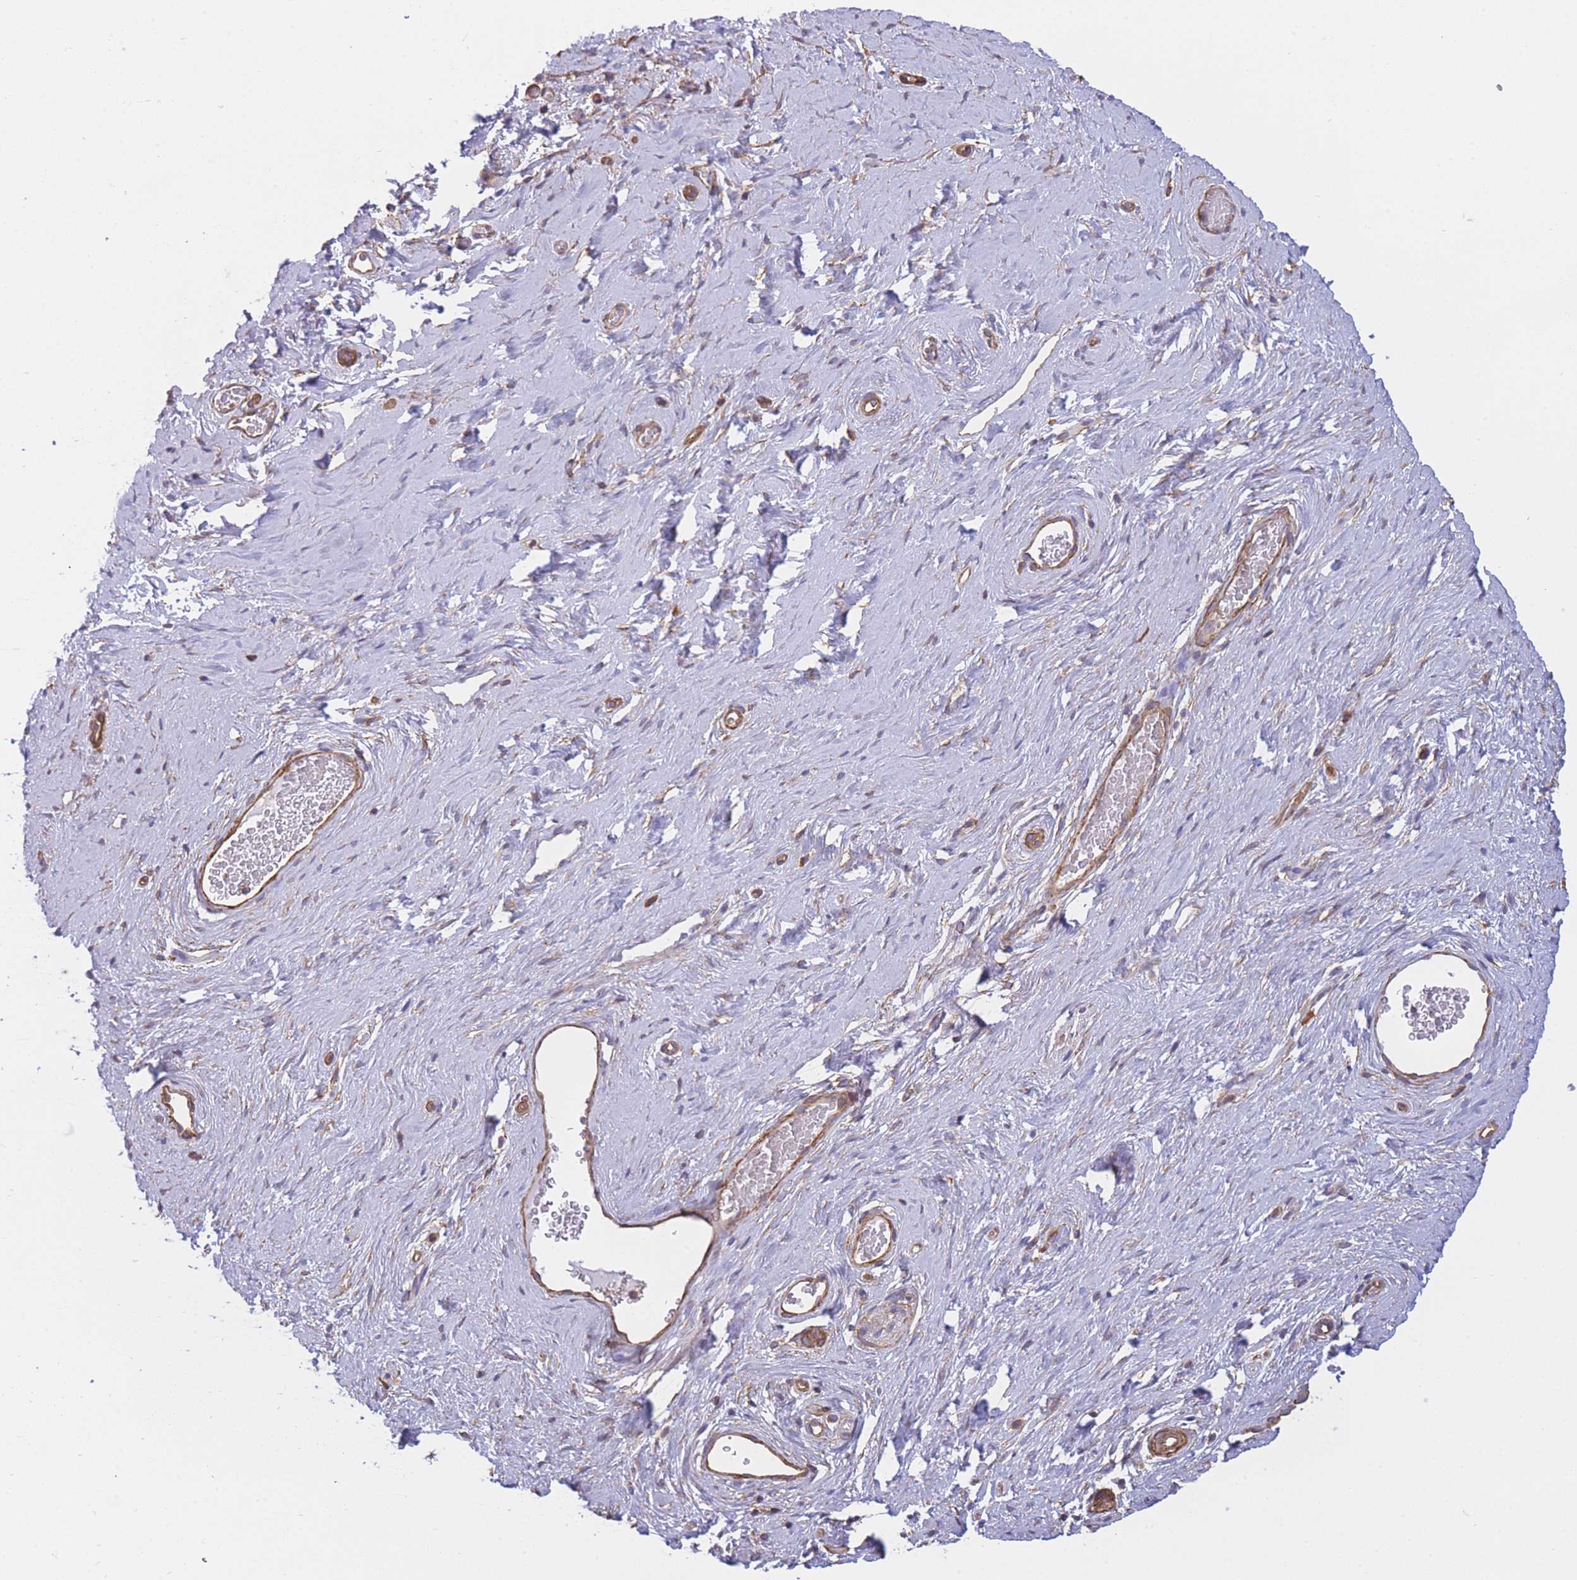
{"staining": {"intensity": "negative", "quantity": "none", "location": "none"}, "tissue": "soft tissue", "cell_type": "Fibroblasts", "image_type": "normal", "snomed": [{"axis": "morphology", "description": "Normal tissue, NOS"}, {"axis": "morphology", "description": "Adenocarcinoma, NOS"}, {"axis": "topography", "description": "Rectum"}, {"axis": "topography", "description": "Vagina"}, {"axis": "topography", "description": "Peripheral nerve tissue"}], "caption": "The IHC micrograph has no significant positivity in fibroblasts of soft tissue. (DAB (3,3'-diaminobenzidine) IHC, high magnification).", "gene": "CDC25B", "patient": {"sex": "female", "age": 71}}